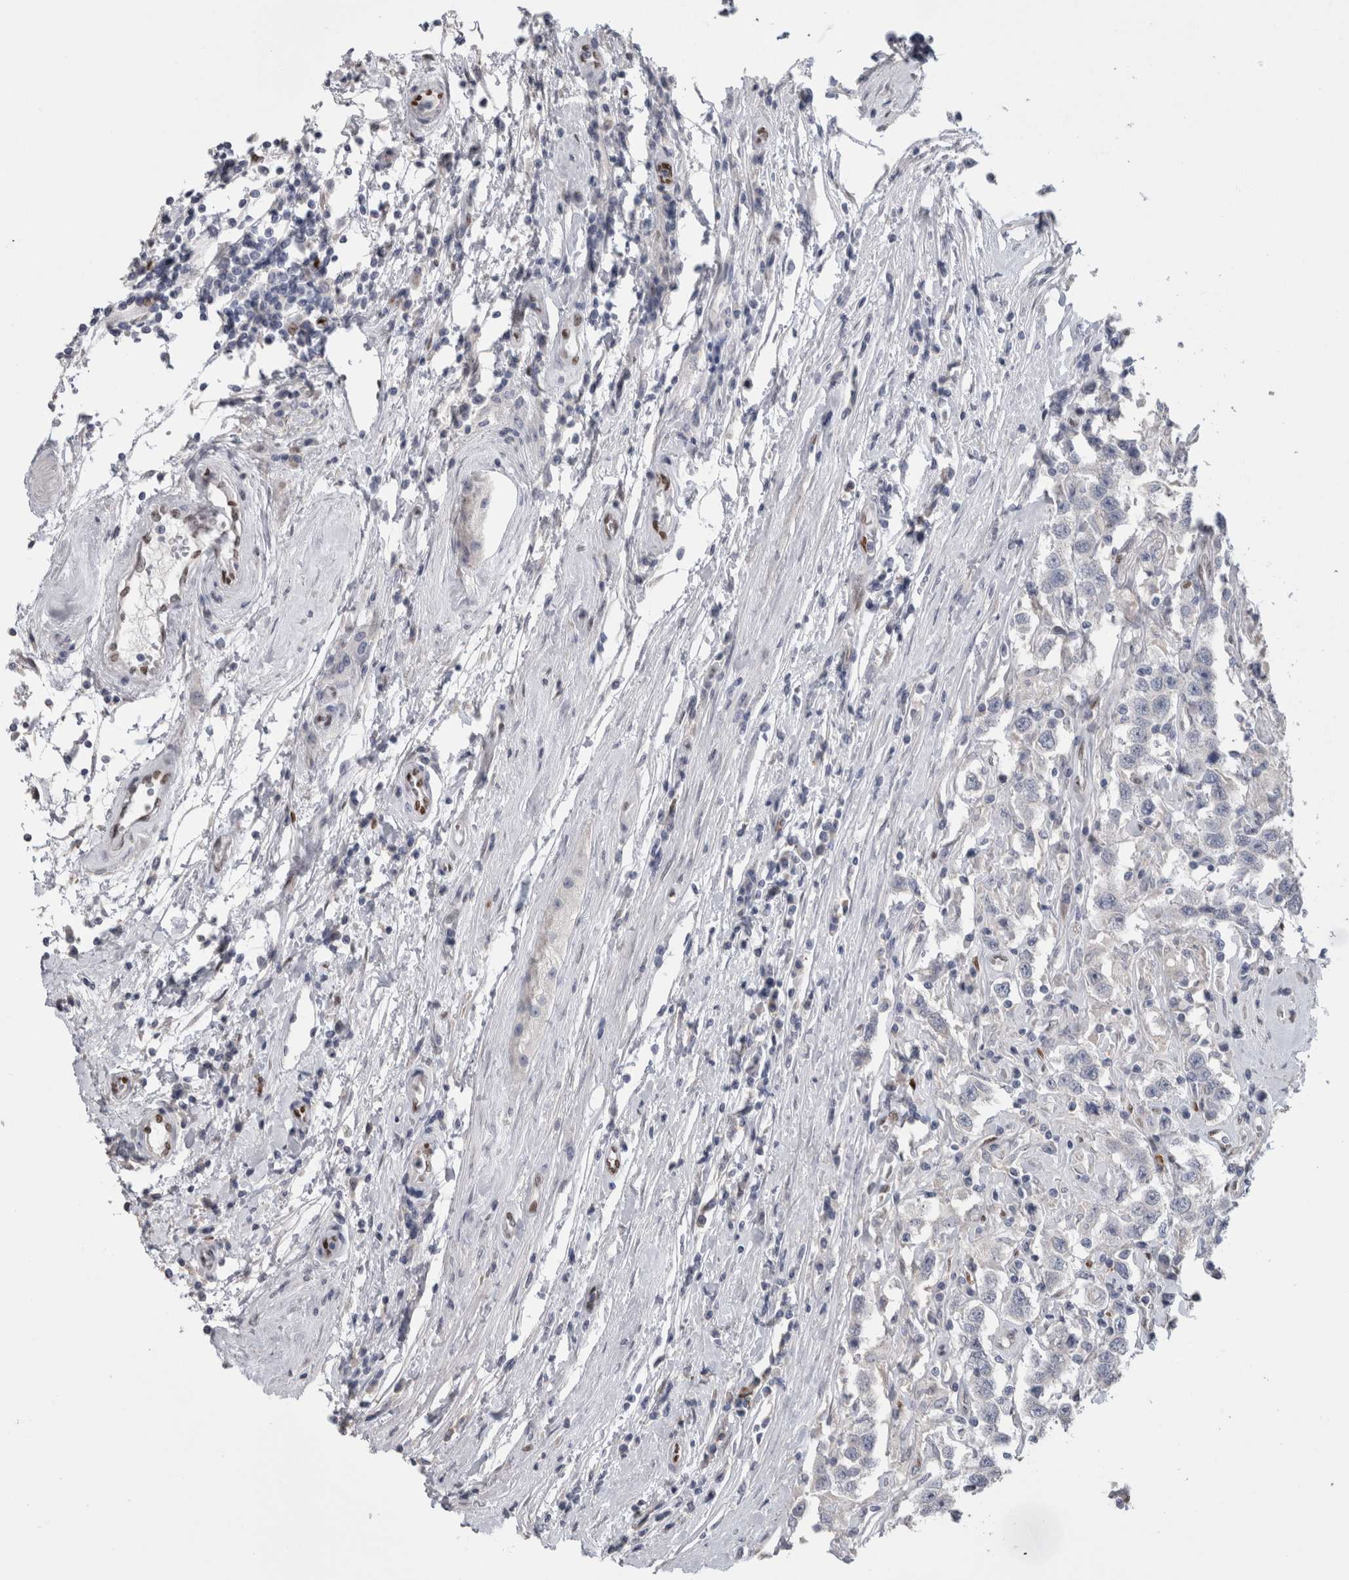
{"staining": {"intensity": "negative", "quantity": "none", "location": "none"}, "tissue": "testis cancer", "cell_type": "Tumor cells", "image_type": "cancer", "snomed": [{"axis": "morphology", "description": "Seminoma, NOS"}, {"axis": "topography", "description": "Testis"}], "caption": "The immunohistochemistry (IHC) image has no significant expression in tumor cells of seminoma (testis) tissue.", "gene": "IL33", "patient": {"sex": "male", "age": 41}}